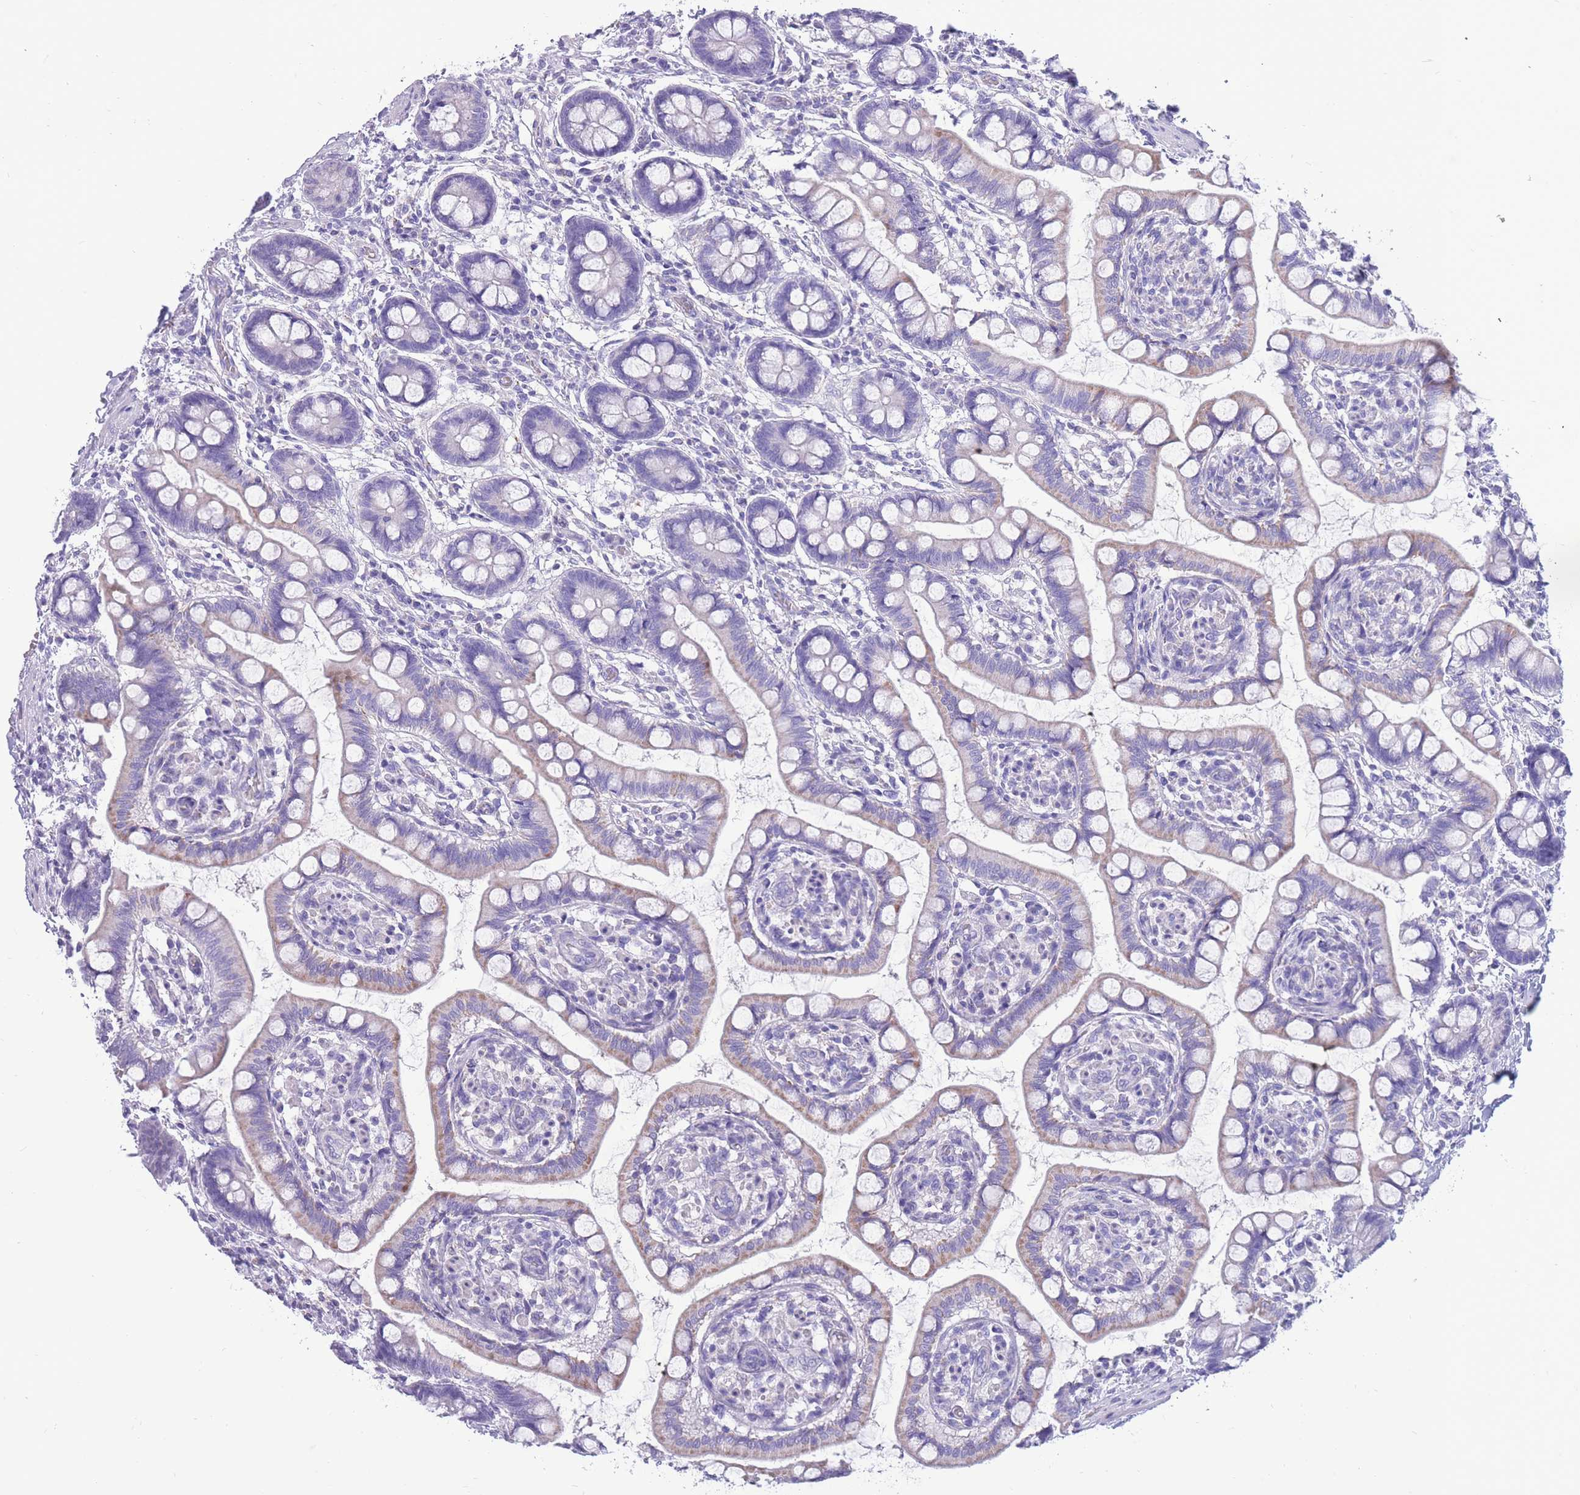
{"staining": {"intensity": "negative", "quantity": "none", "location": "none"}, "tissue": "small intestine", "cell_type": "Glandular cells", "image_type": "normal", "snomed": [{"axis": "morphology", "description": "Normal tissue, NOS"}, {"axis": "topography", "description": "Small intestine"}], "caption": "Immunohistochemistry (IHC) histopathology image of normal small intestine stained for a protein (brown), which shows no positivity in glandular cells.", "gene": "INTS2", "patient": {"sex": "male", "age": 52}}